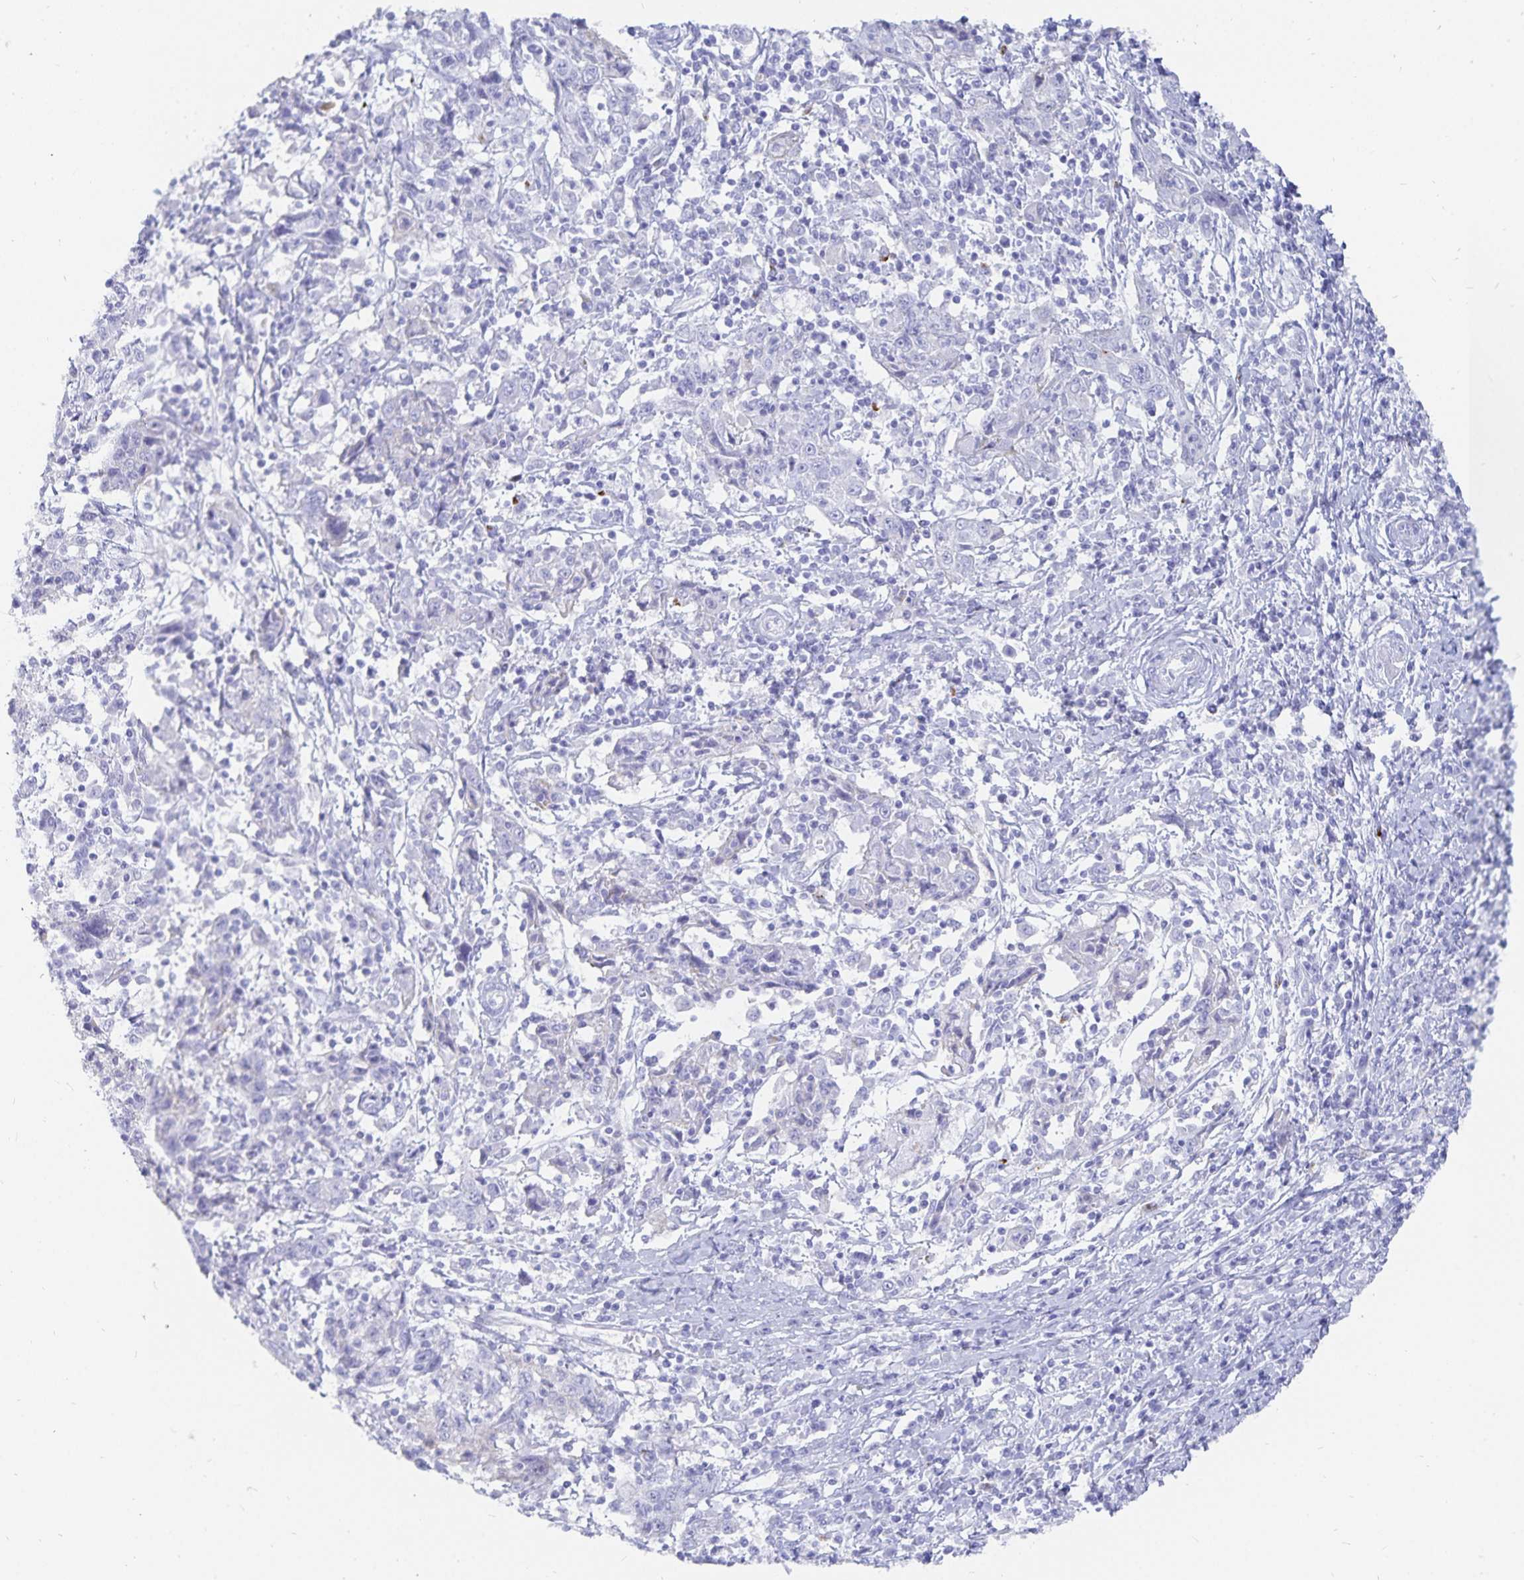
{"staining": {"intensity": "negative", "quantity": "none", "location": "none"}, "tissue": "cervical cancer", "cell_type": "Tumor cells", "image_type": "cancer", "snomed": [{"axis": "morphology", "description": "Squamous cell carcinoma, NOS"}, {"axis": "topography", "description": "Cervix"}], "caption": "An image of cervical squamous cell carcinoma stained for a protein displays no brown staining in tumor cells.", "gene": "INSL5", "patient": {"sex": "female", "age": 46}}